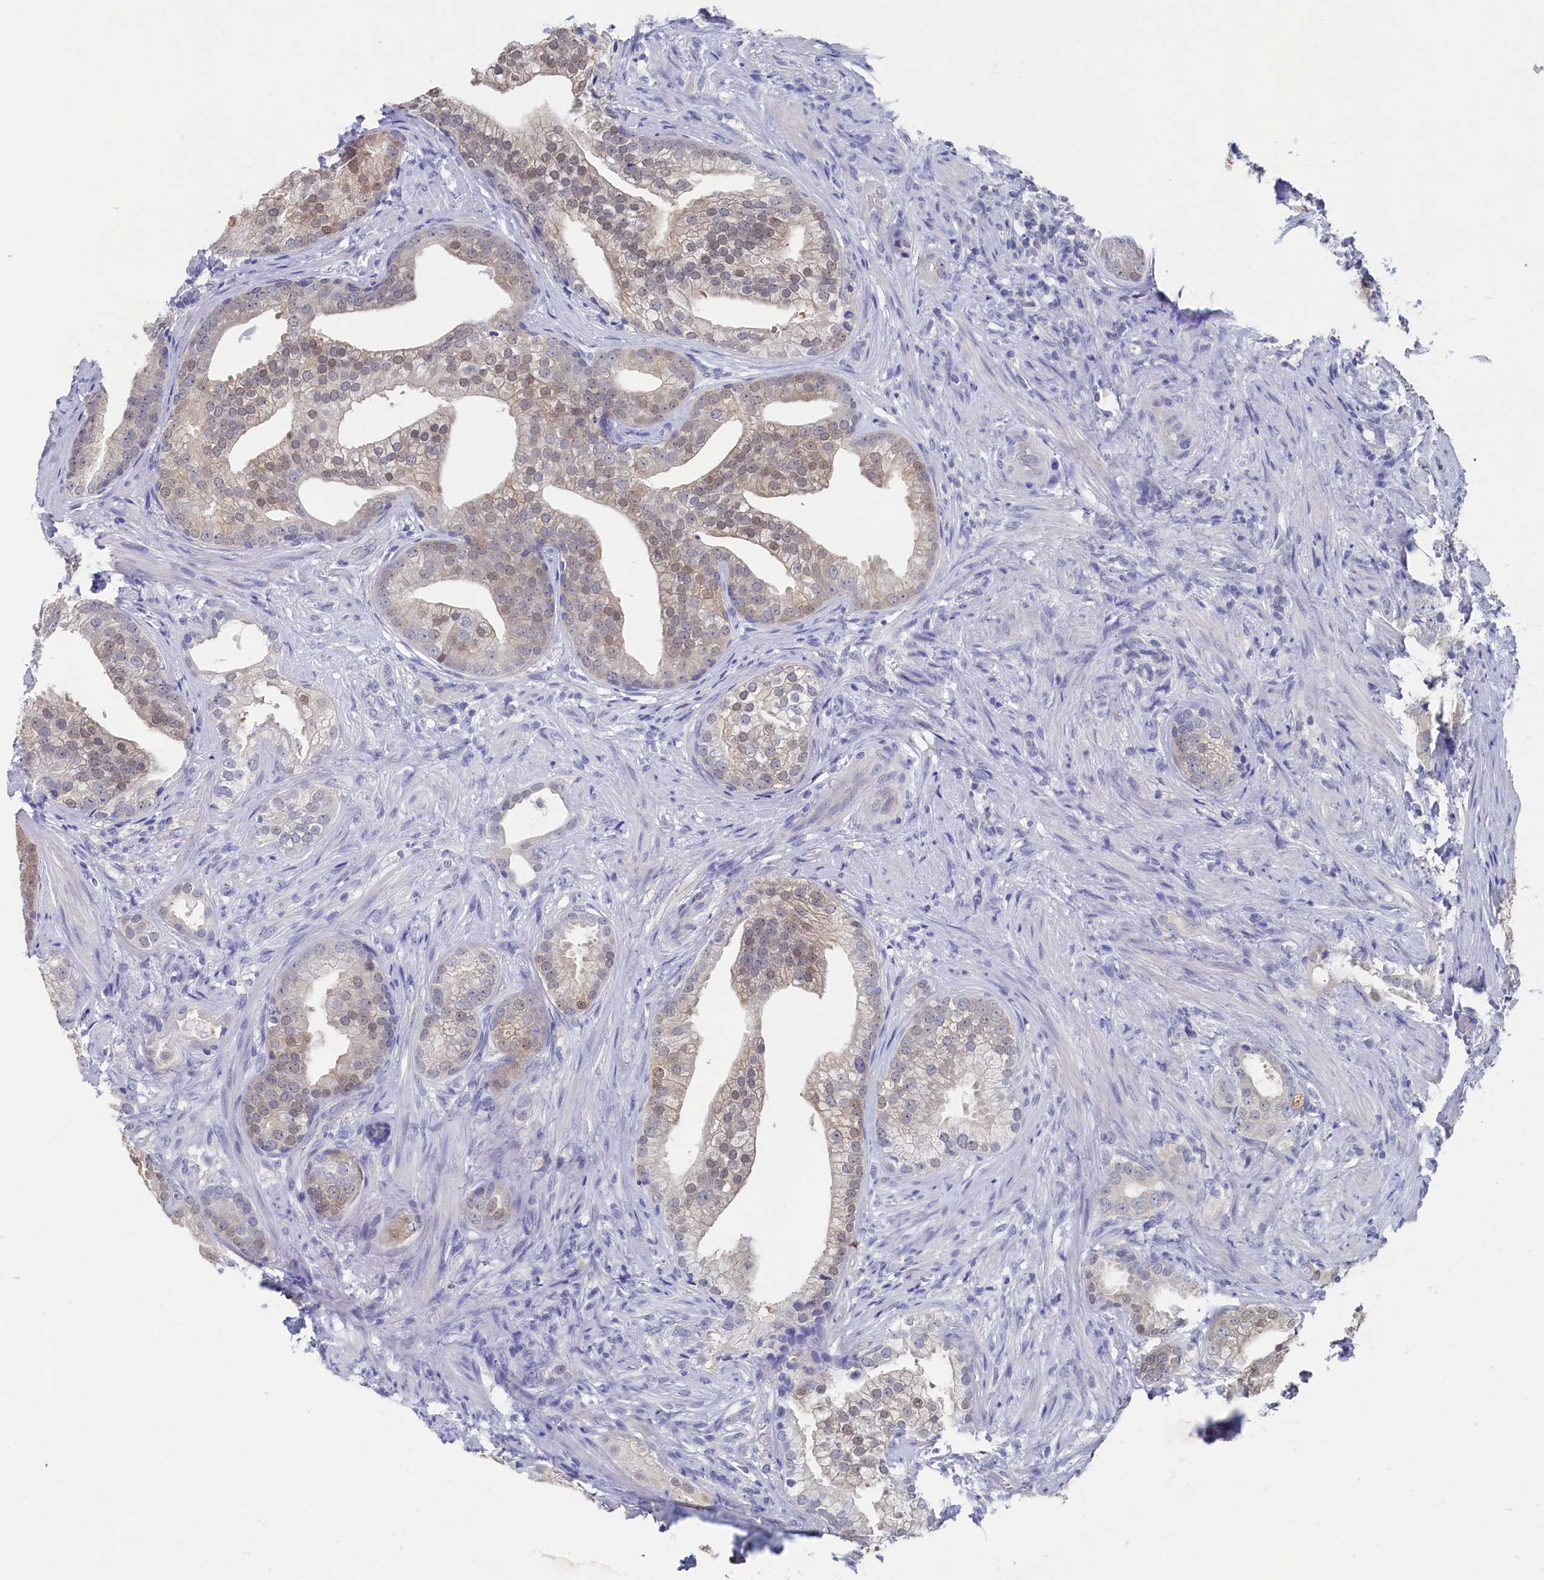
{"staining": {"intensity": "weak", "quantity": "25%-75%", "location": "nuclear"}, "tissue": "prostate cancer", "cell_type": "Tumor cells", "image_type": "cancer", "snomed": [{"axis": "morphology", "description": "Adenocarcinoma, Low grade"}, {"axis": "topography", "description": "Prostate"}], "caption": "IHC (DAB (3,3'-diaminobenzidine)) staining of human prostate adenocarcinoma (low-grade) exhibits weak nuclear protein positivity in about 25%-75% of tumor cells.", "gene": "C11orf54", "patient": {"sex": "male", "age": 71}}